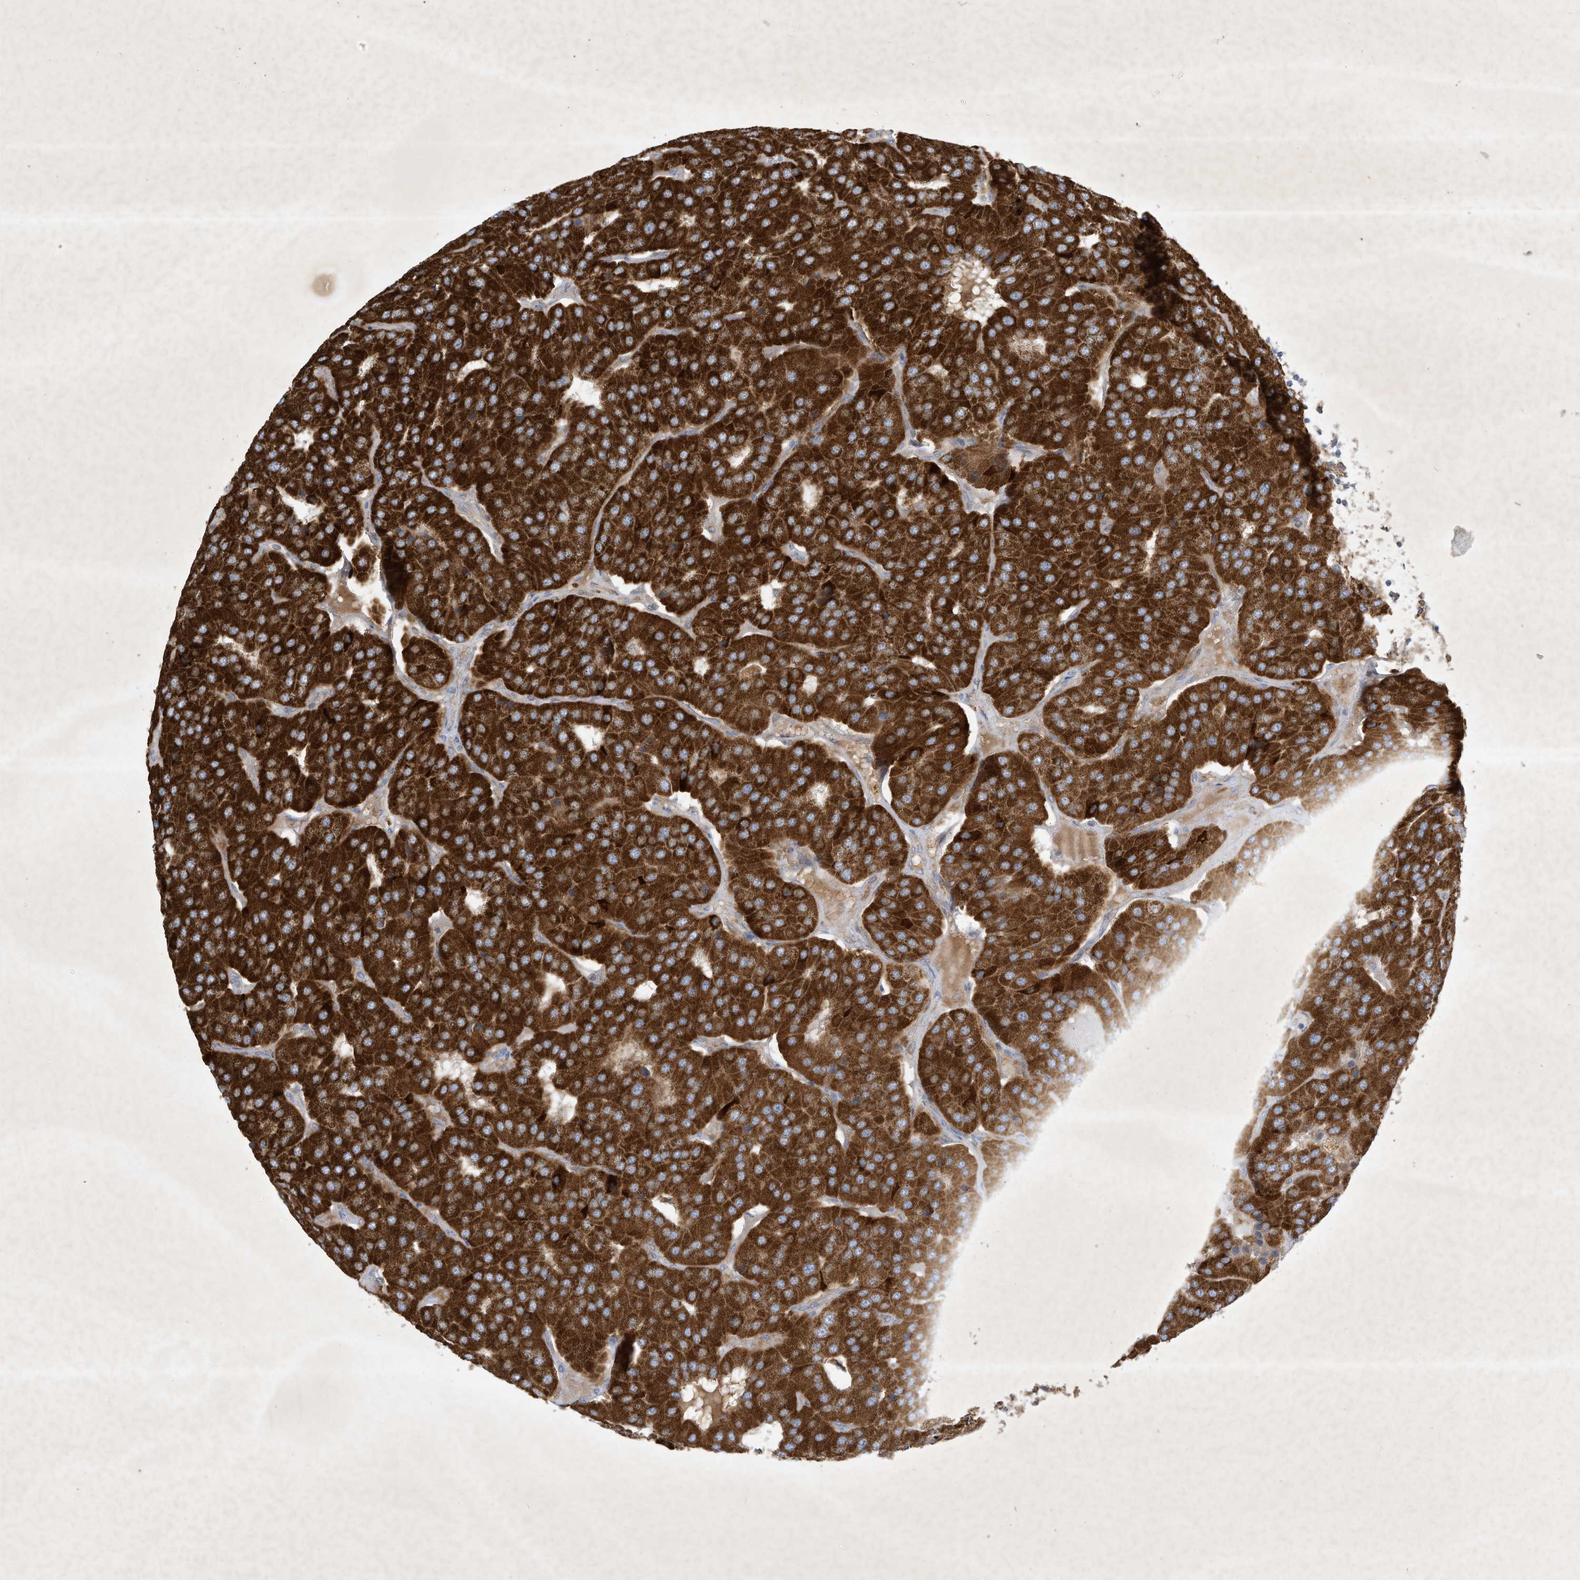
{"staining": {"intensity": "strong", "quantity": ">75%", "location": "cytoplasmic/membranous"}, "tissue": "parathyroid gland", "cell_type": "Glandular cells", "image_type": "normal", "snomed": [{"axis": "morphology", "description": "Normal tissue, NOS"}, {"axis": "morphology", "description": "Adenoma, NOS"}, {"axis": "topography", "description": "Parathyroid gland"}], "caption": "Immunohistochemistry image of unremarkable parathyroid gland: parathyroid gland stained using immunohistochemistry (IHC) shows high levels of strong protein expression localized specifically in the cytoplasmic/membranous of glandular cells, appearing as a cytoplasmic/membranous brown color.", "gene": "SYNJ2", "patient": {"sex": "female", "age": 86}}